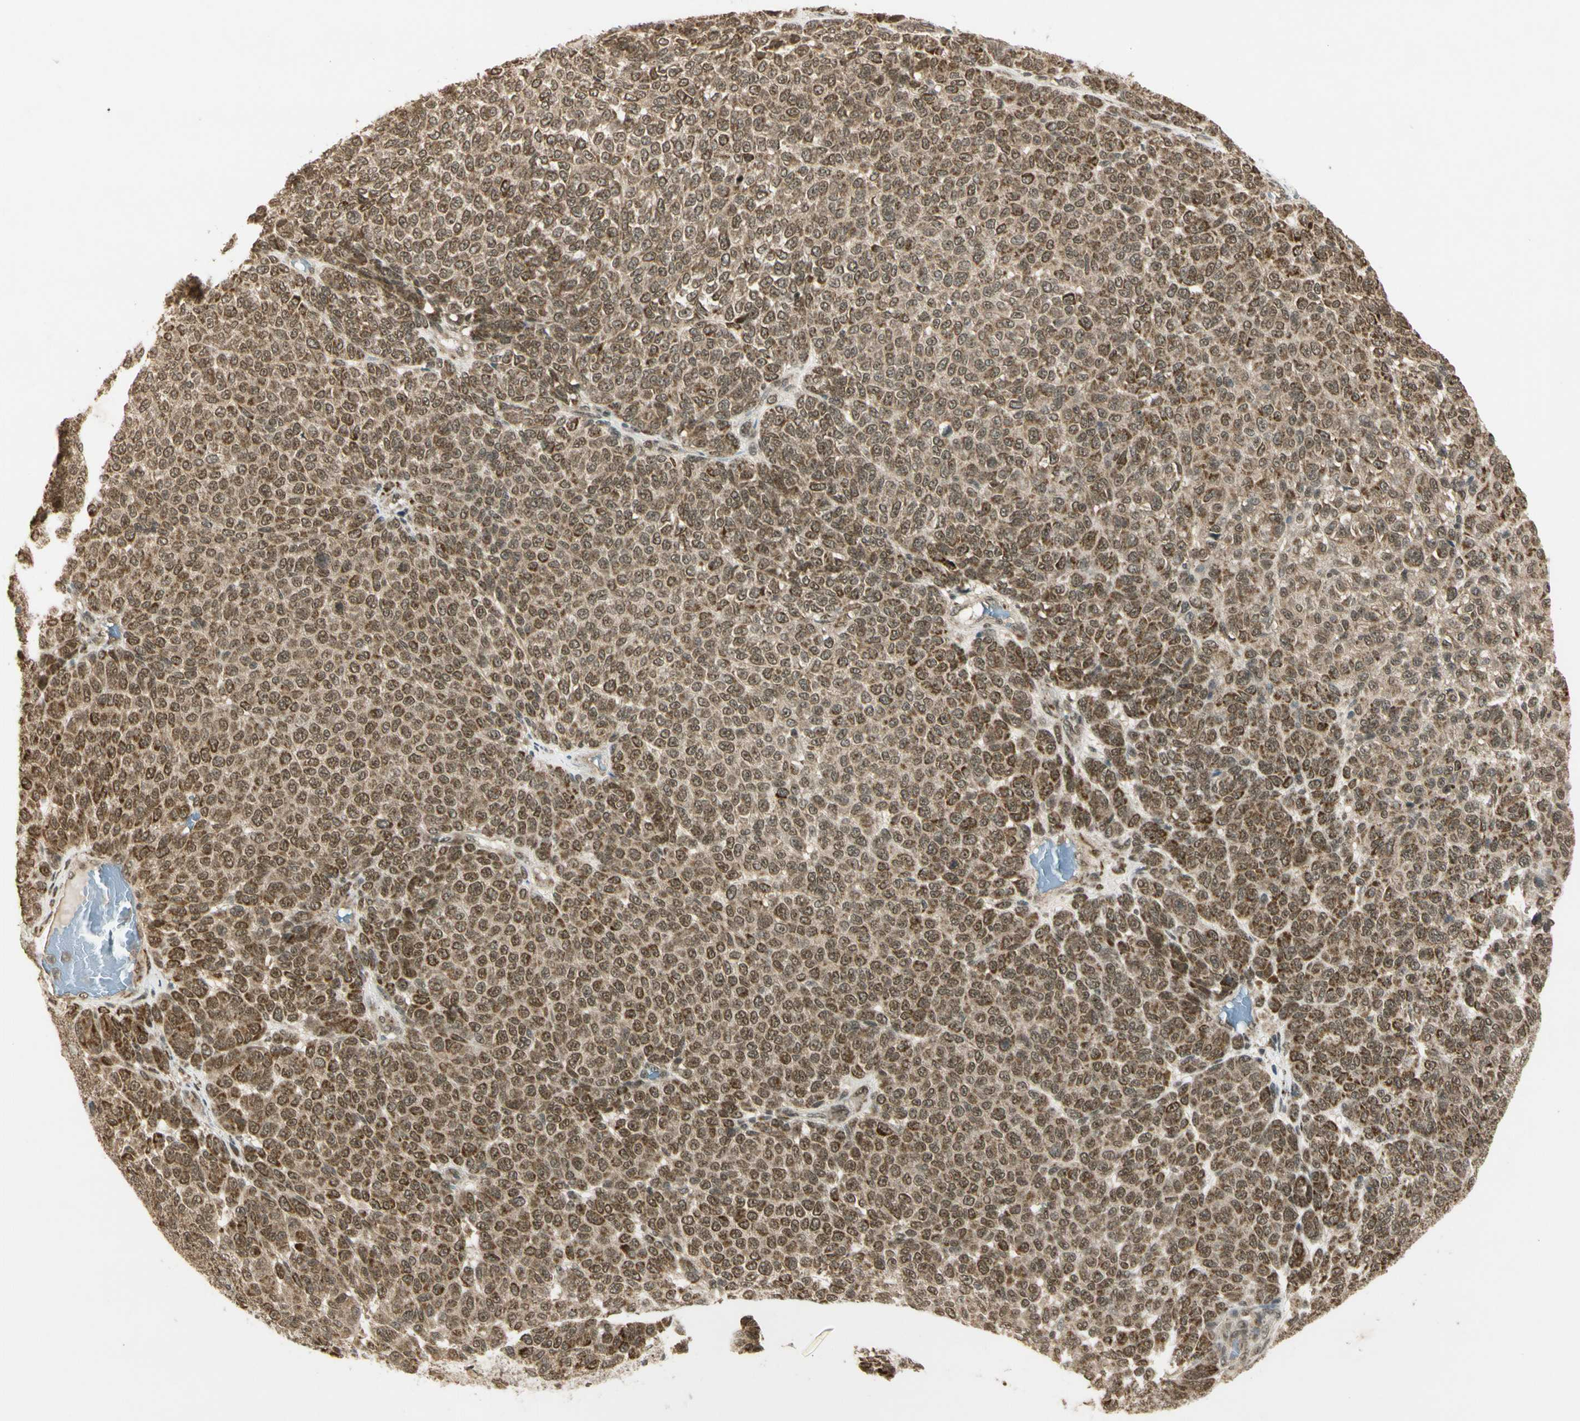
{"staining": {"intensity": "moderate", "quantity": ">75%", "location": "cytoplasmic/membranous,nuclear"}, "tissue": "melanoma", "cell_type": "Tumor cells", "image_type": "cancer", "snomed": [{"axis": "morphology", "description": "Malignant melanoma, NOS"}, {"axis": "topography", "description": "Skin"}], "caption": "Malignant melanoma tissue displays moderate cytoplasmic/membranous and nuclear positivity in about >75% of tumor cells", "gene": "ZNF135", "patient": {"sex": "male", "age": 59}}